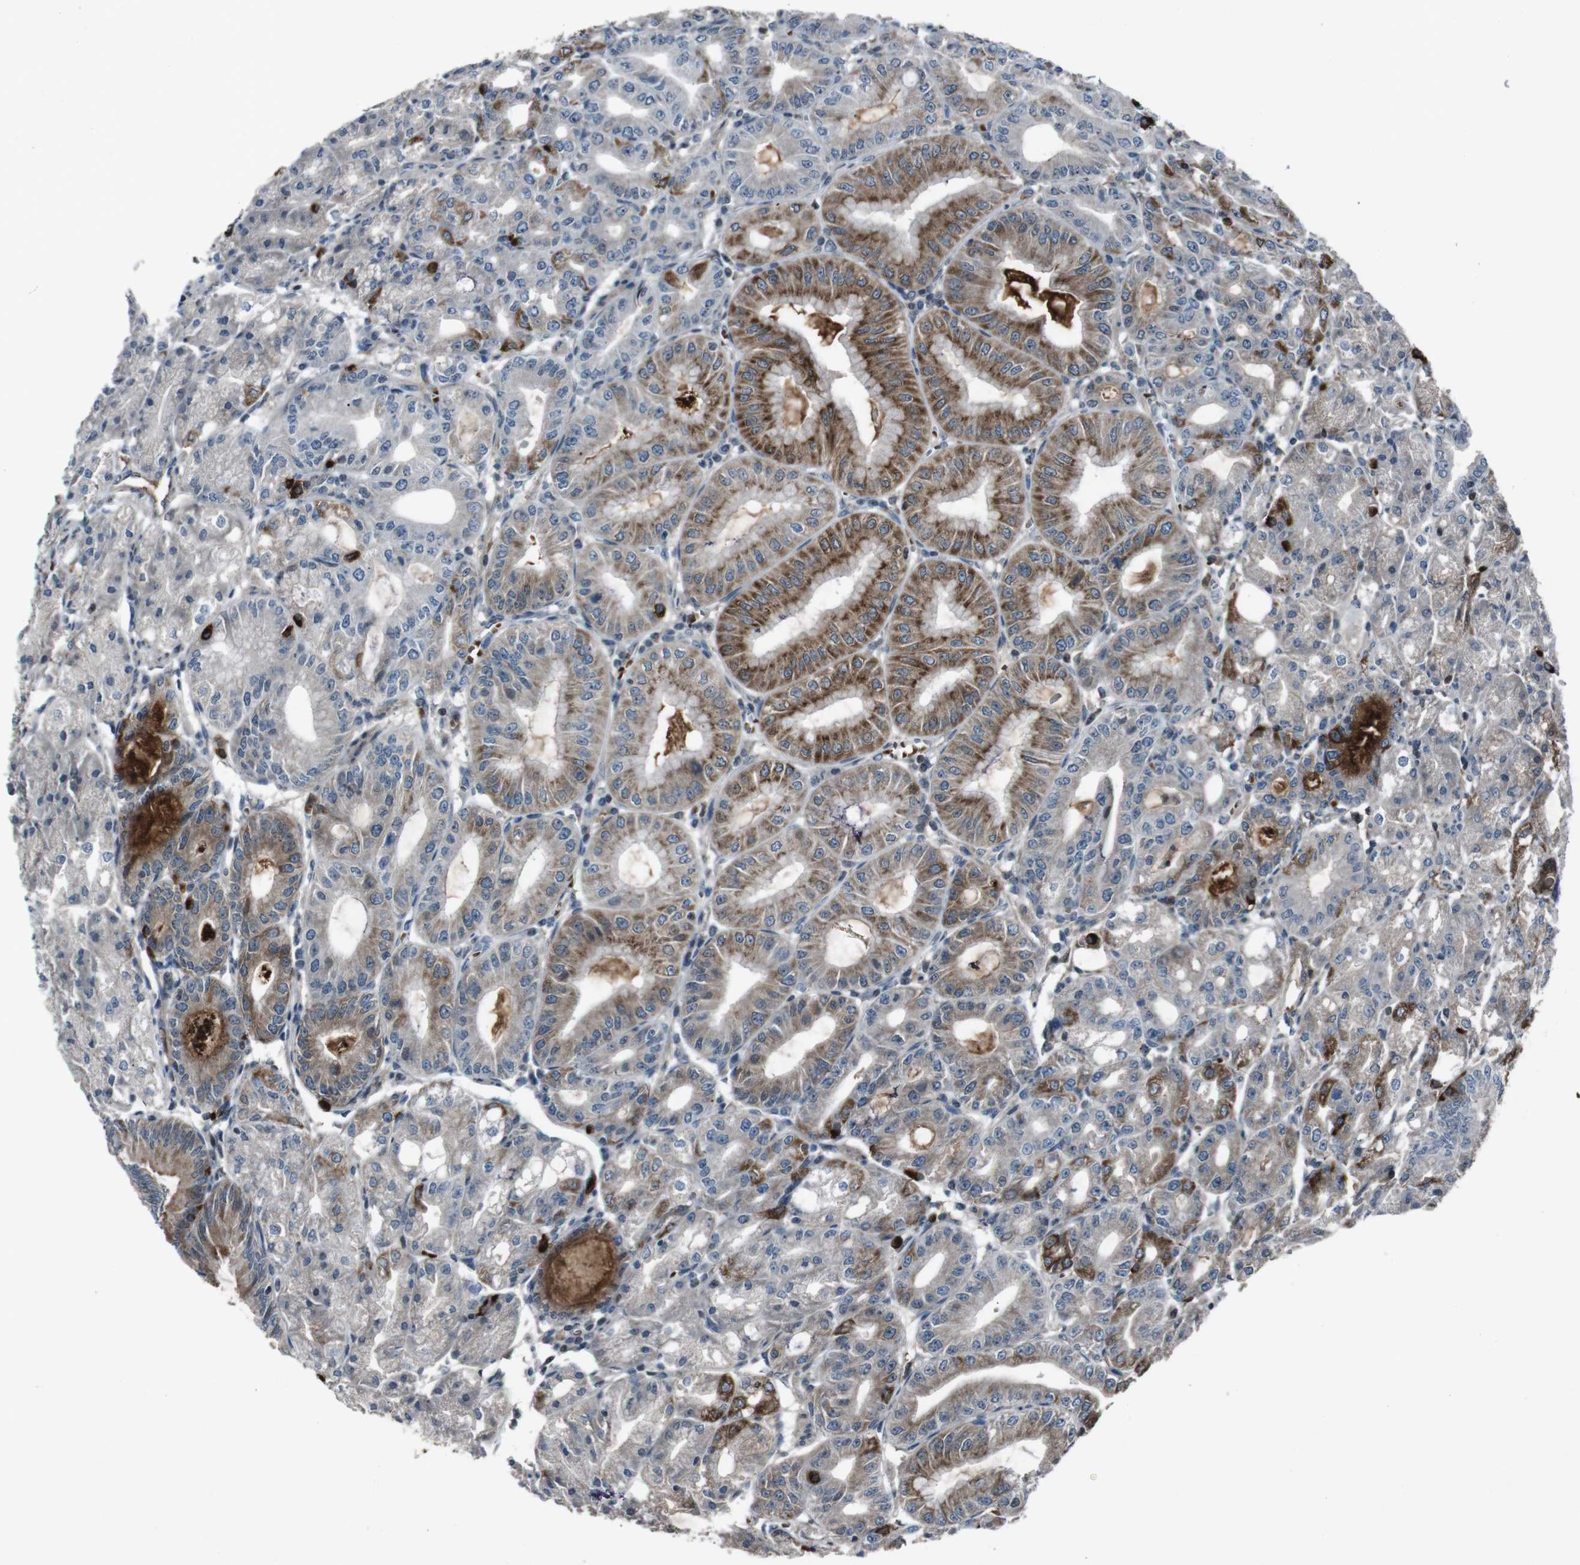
{"staining": {"intensity": "moderate", "quantity": ">75%", "location": "cytoplasmic/membranous"}, "tissue": "stomach", "cell_type": "Glandular cells", "image_type": "normal", "snomed": [{"axis": "morphology", "description": "Normal tissue, NOS"}, {"axis": "topography", "description": "Stomach, lower"}], "caption": "Brown immunohistochemical staining in benign human stomach exhibits moderate cytoplasmic/membranous staining in approximately >75% of glandular cells.", "gene": "UGT1A6", "patient": {"sex": "male", "age": 71}}